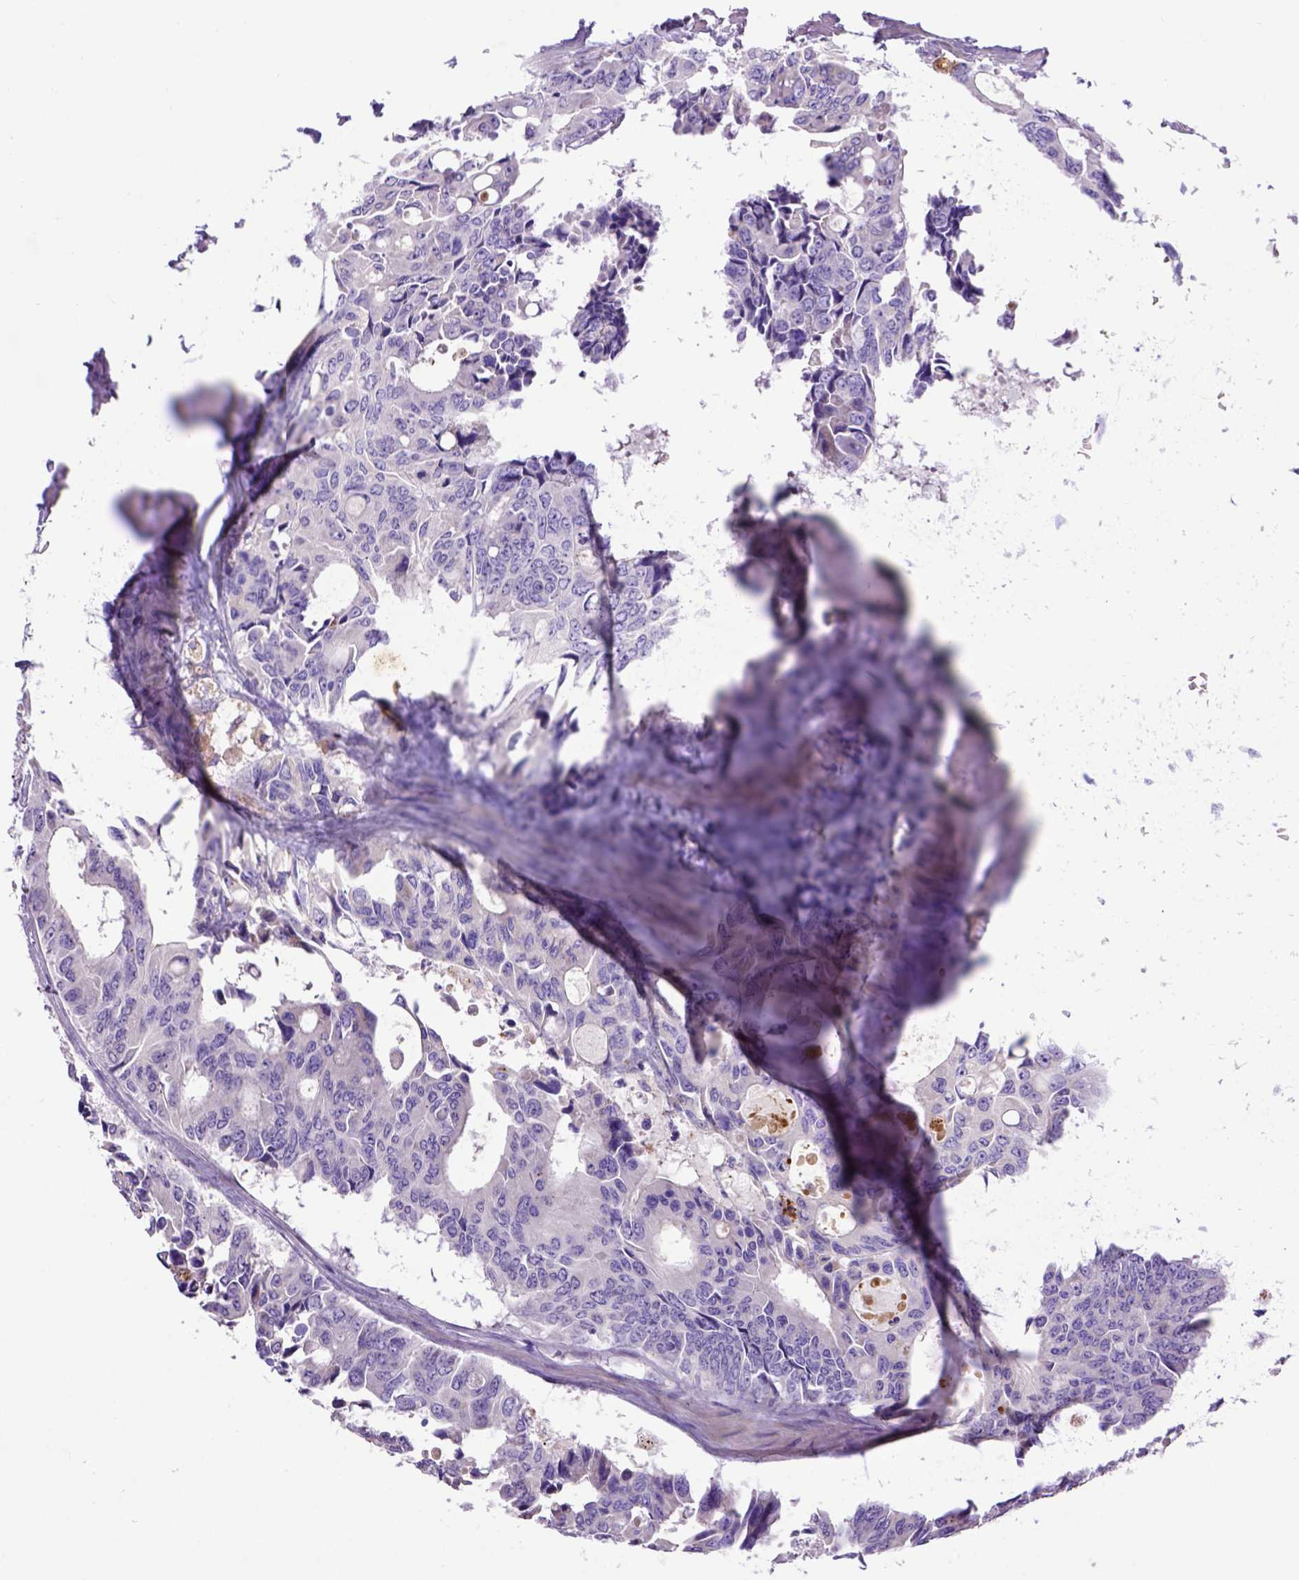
{"staining": {"intensity": "negative", "quantity": "none", "location": "none"}, "tissue": "colorectal cancer", "cell_type": "Tumor cells", "image_type": "cancer", "snomed": [{"axis": "morphology", "description": "Adenocarcinoma, NOS"}, {"axis": "topography", "description": "Rectum"}], "caption": "Immunohistochemistry of colorectal adenocarcinoma displays no staining in tumor cells. (Immunohistochemistry, brightfield microscopy, high magnification).", "gene": "ADAM12", "patient": {"sex": "male", "age": 76}}